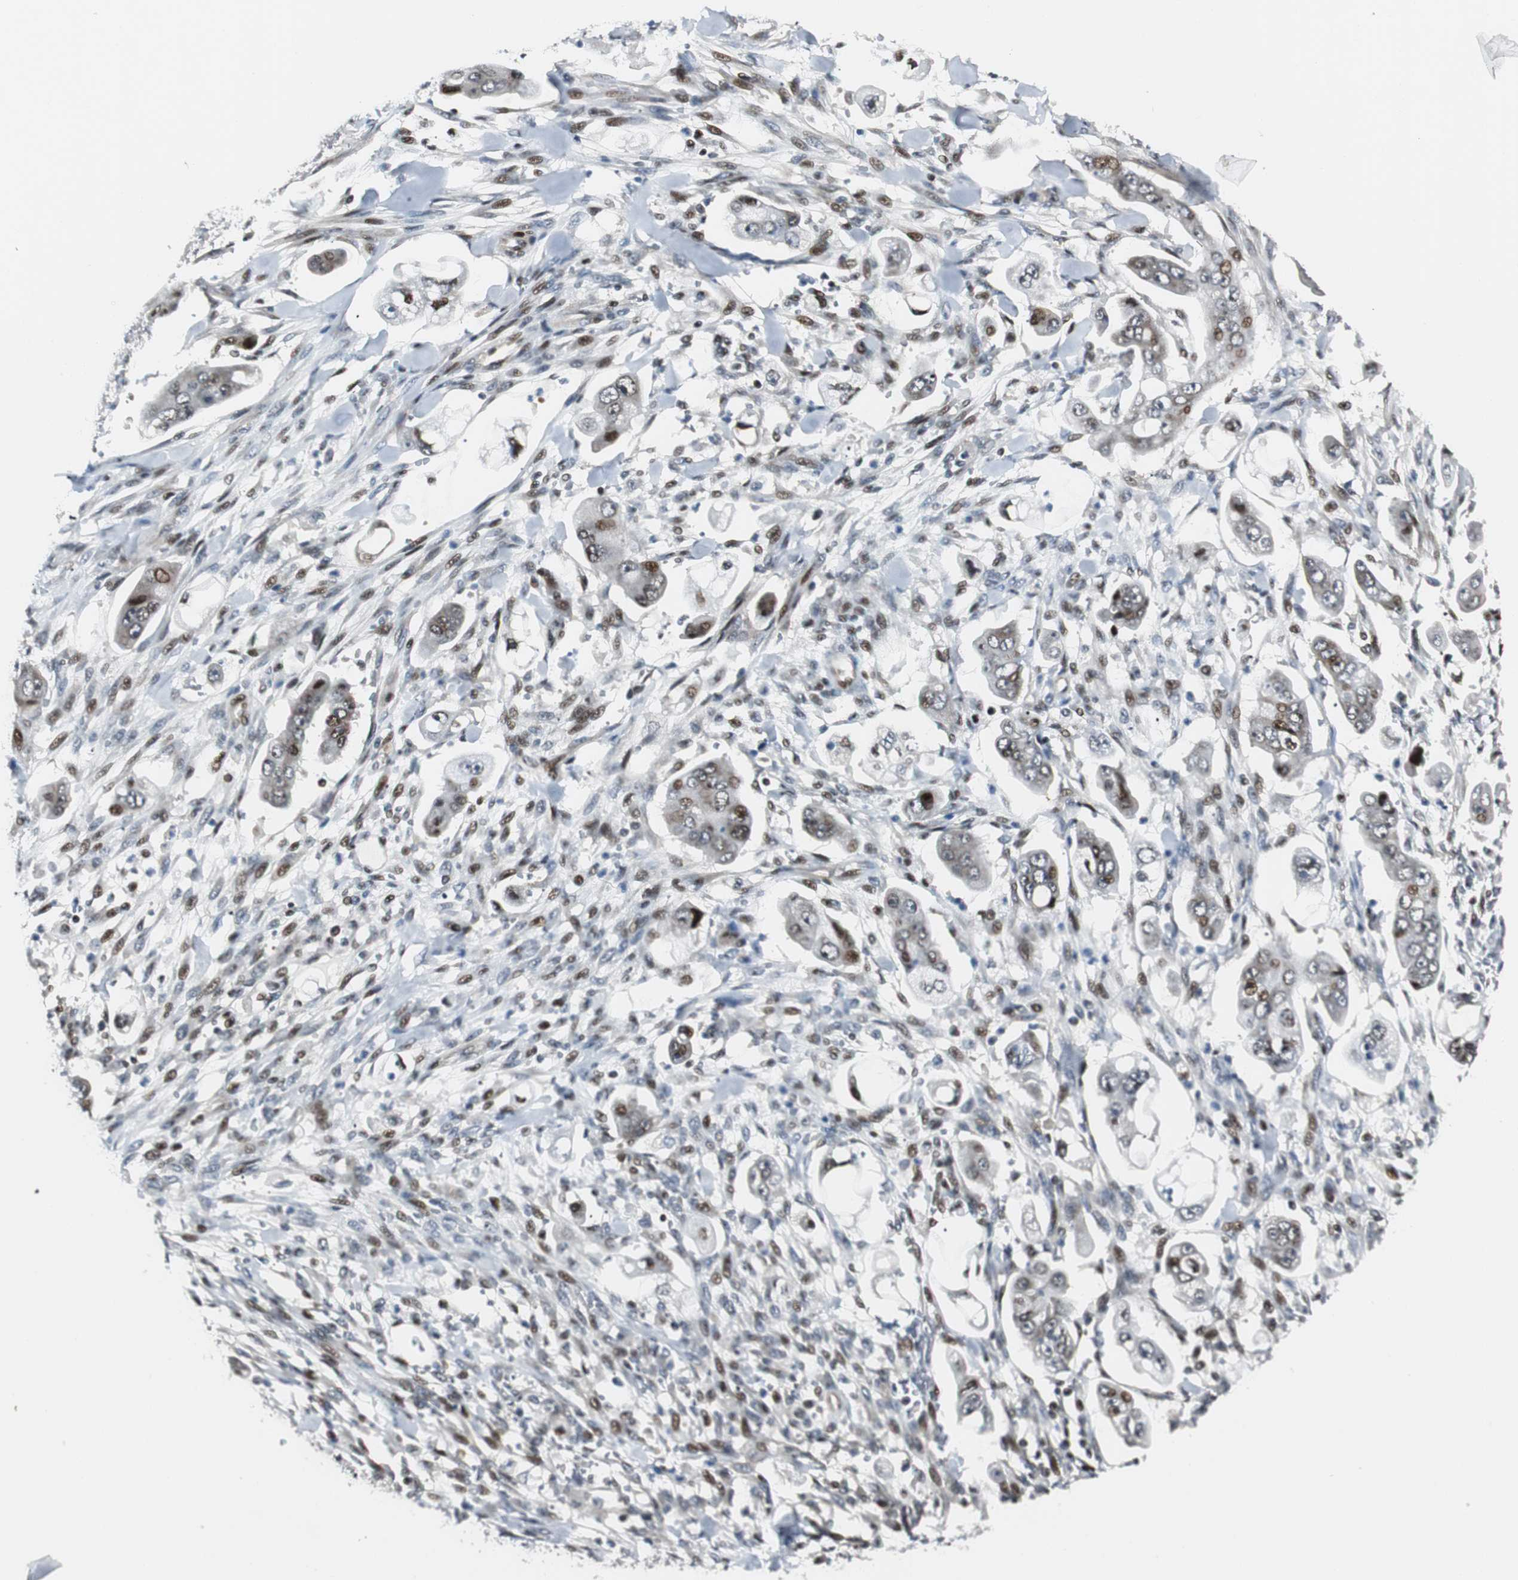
{"staining": {"intensity": "moderate", "quantity": "25%-75%", "location": "nuclear"}, "tissue": "stomach cancer", "cell_type": "Tumor cells", "image_type": "cancer", "snomed": [{"axis": "morphology", "description": "Adenocarcinoma, NOS"}, {"axis": "topography", "description": "Stomach"}], "caption": "Adenocarcinoma (stomach) stained with a protein marker shows moderate staining in tumor cells.", "gene": "RAD1", "patient": {"sex": "male", "age": 62}}